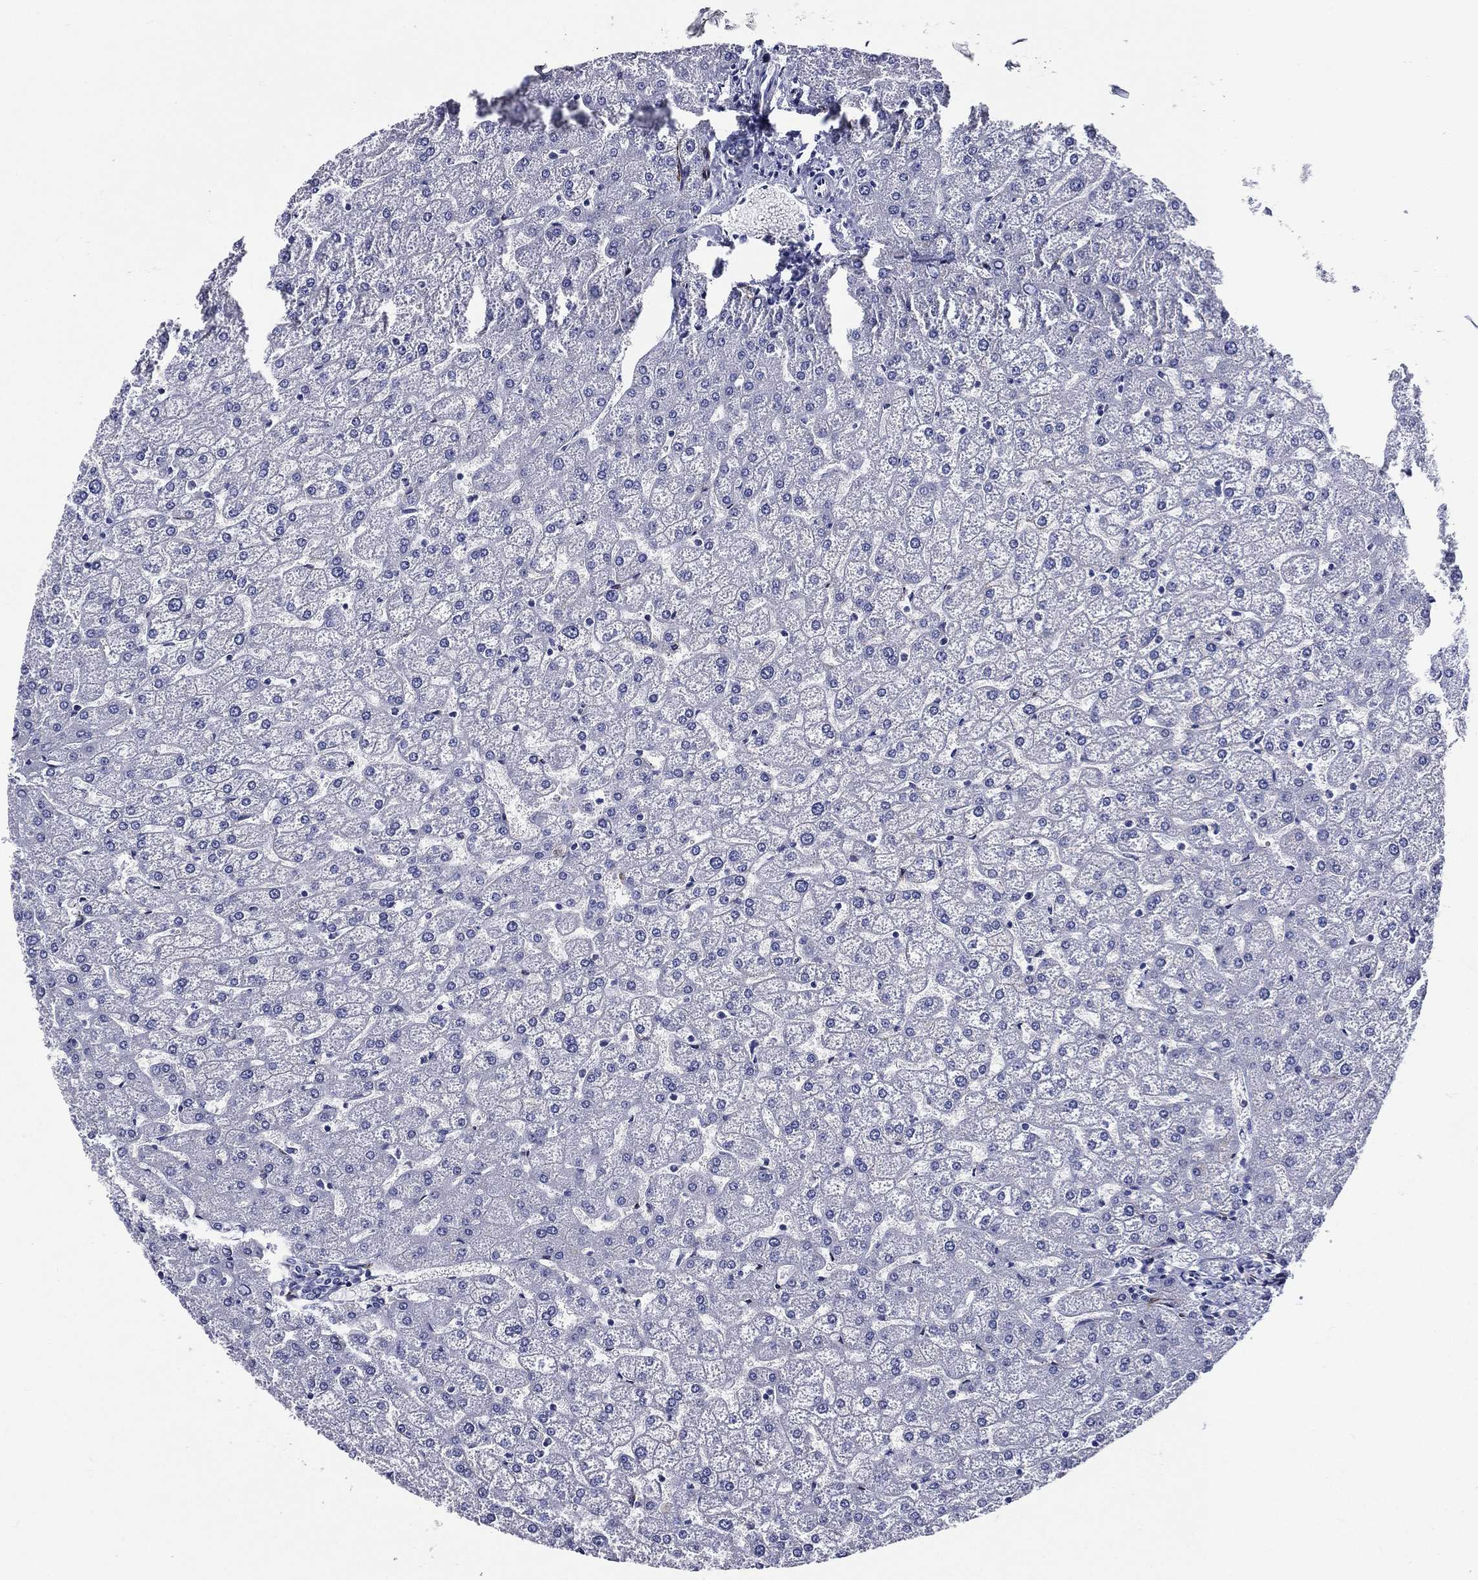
{"staining": {"intensity": "negative", "quantity": "none", "location": "none"}, "tissue": "liver", "cell_type": "Cholangiocytes", "image_type": "normal", "snomed": [{"axis": "morphology", "description": "Normal tissue, NOS"}, {"axis": "topography", "description": "Liver"}], "caption": "This photomicrograph is of benign liver stained with IHC to label a protein in brown with the nuclei are counter-stained blue. There is no expression in cholangiocytes. (DAB (3,3'-diaminobenzidine) IHC with hematoxylin counter stain).", "gene": "ACE2", "patient": {"sex": "female", "age": 32}}